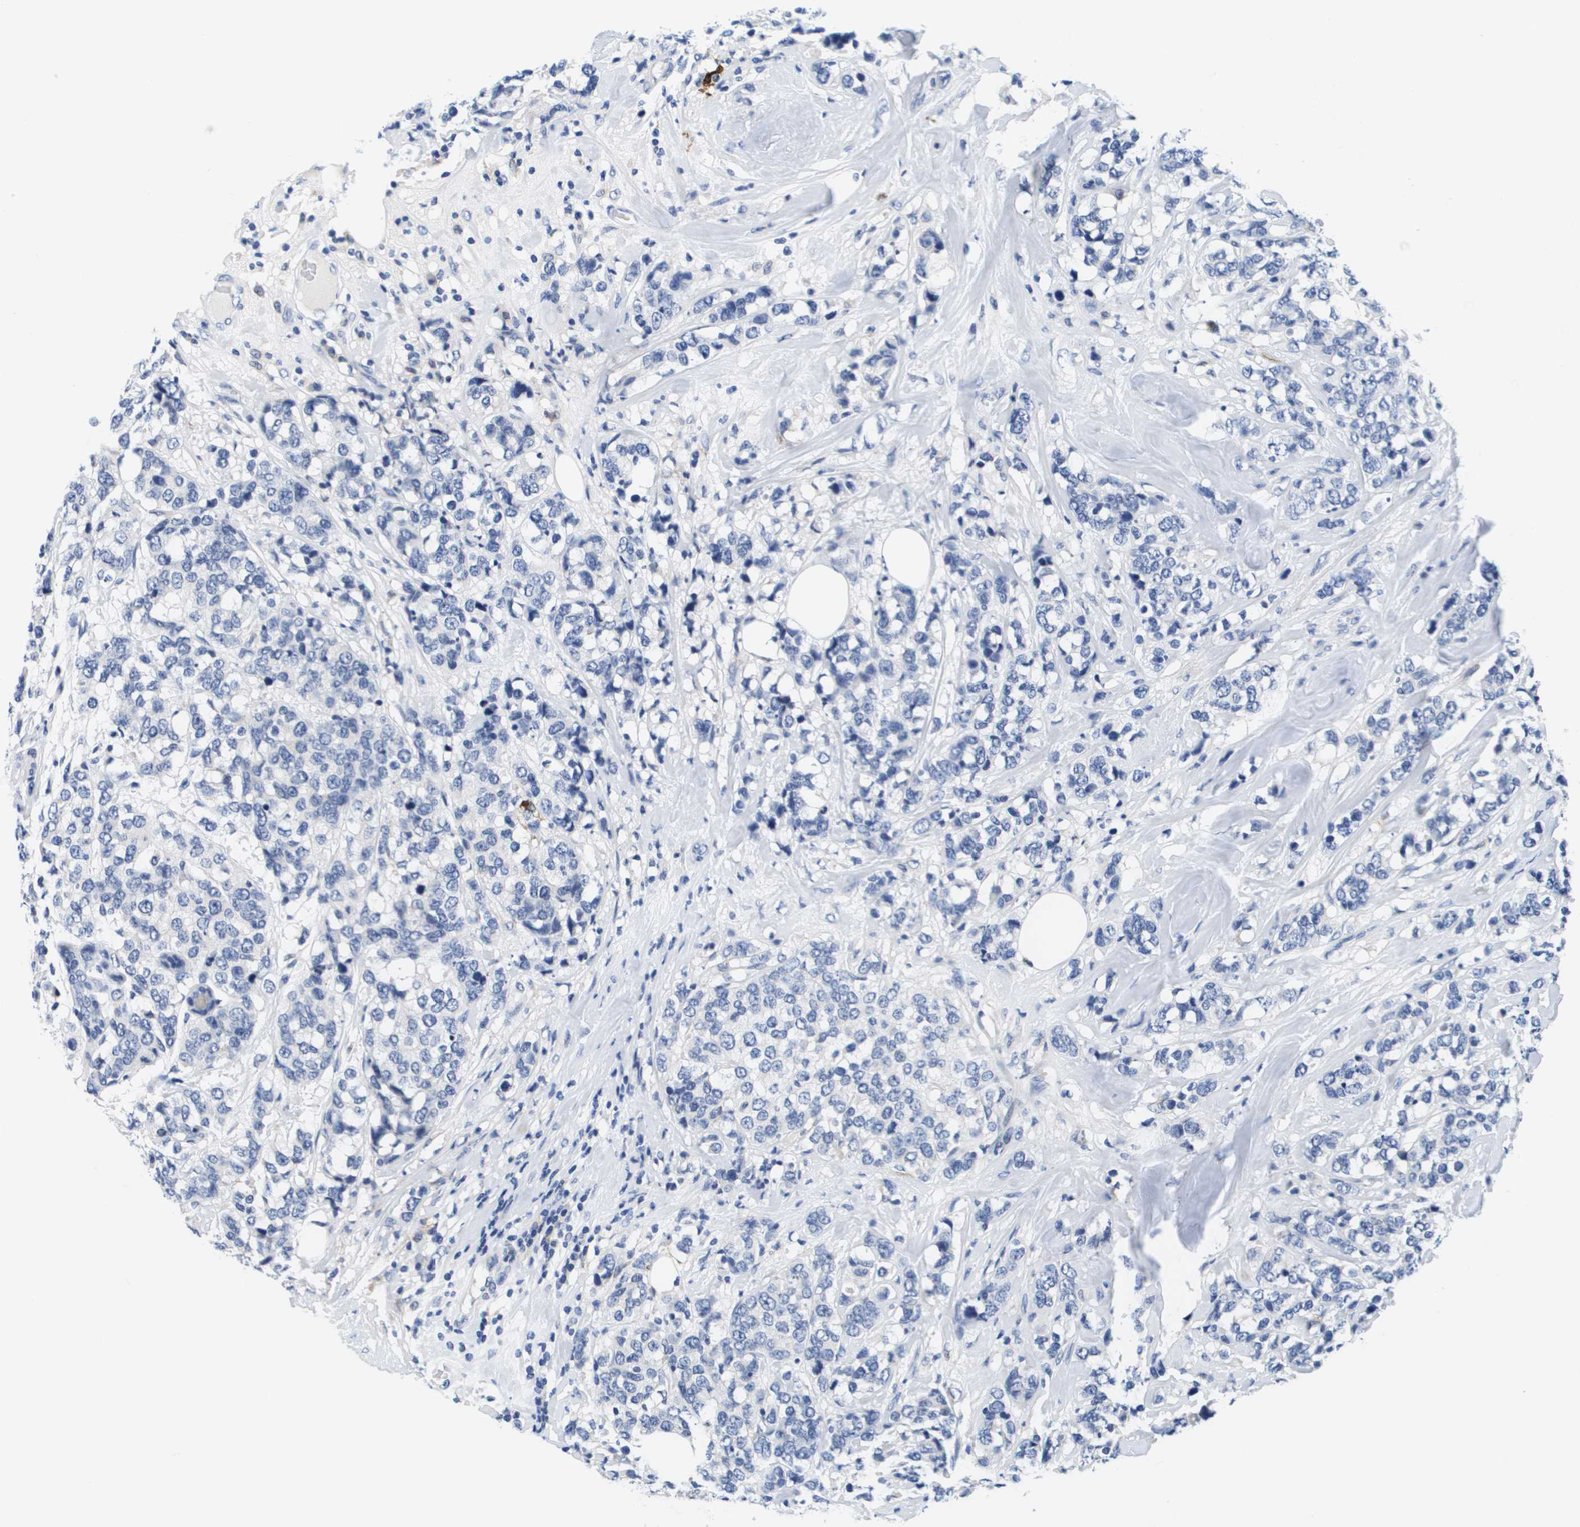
{"staining": {"intensity": "negative", "quantity": "none", "location": "none"}, "tissue": "breast cancer", "cell_type": "Tumor cells", "image_type": "cancer", "snomed": [{"axis": "morphology", "description": "Lobular carcinoma"}, {"axis": "topography", "description": "Breast"}], "caption": "DAB immunohistochemical staining of human breast cancer demonstrates no significant expression in tumor cells.", "gene": "HMOX1", "patient": {"sex": "female", "age": 59}}